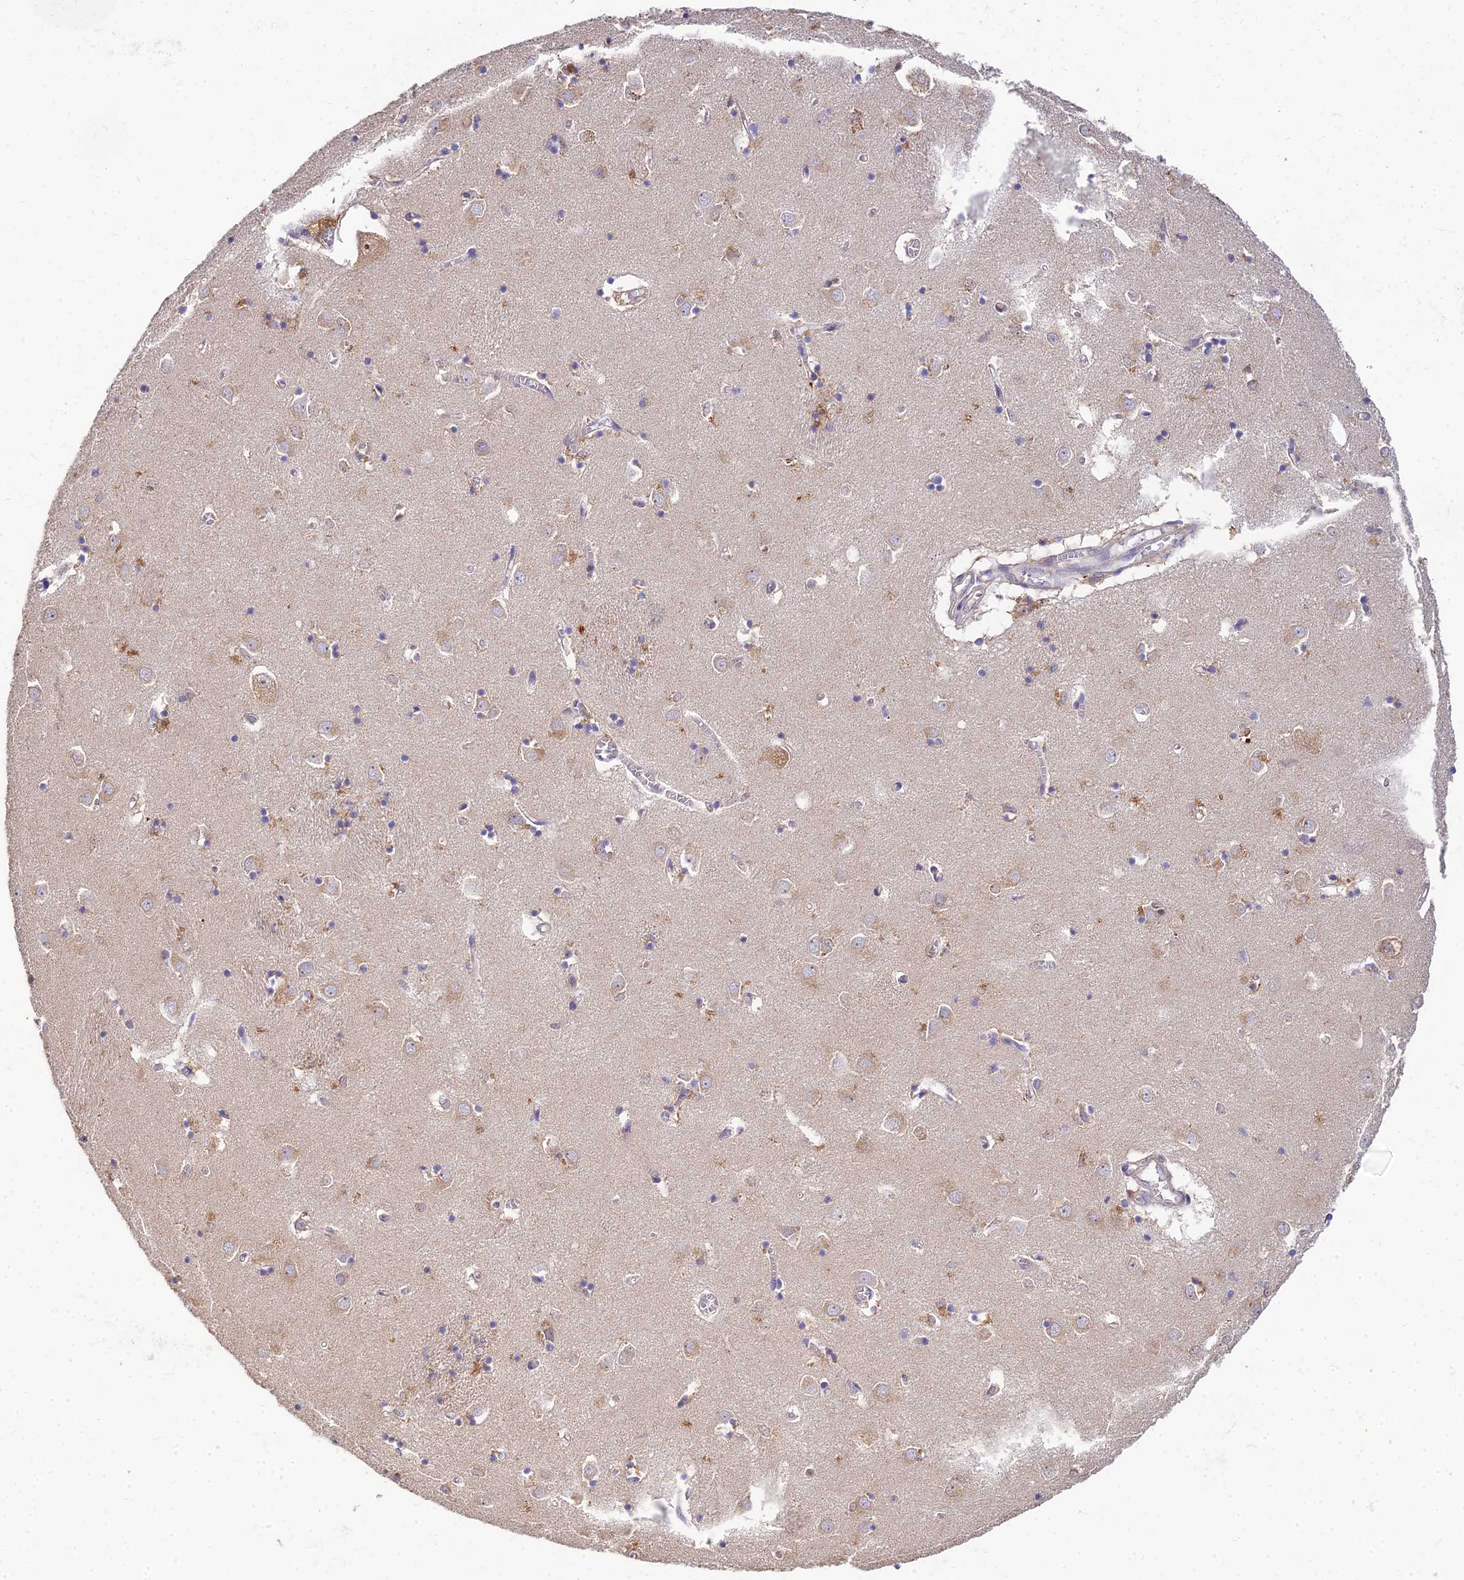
{"staining": {"intensity": "moderate", "quantity": "<25%", "location": "cytoplasmic/membranous"}, "tissue": "caudate", "cell_type": "Glial cells", "image_type": "normal", "snomed": [{"axis": "morphology", "description": "Normal tissue, NOS"}, {"axis": "topography", "description": "Lateral ventricle wall"}], "caption": "DAB (3,3'-diaminobenzidine) immunohistochemical staining of unremarkable human caudate reveals moderate cytoplasmic/membranous protein expression in approximately <25% of glial cells. The staining was performed using DAB to visualize the protein expression in brown, while the nuclei were stained in blue with hematoxylin (Magnification: 20x).", "gene": "ARL8A", "patient": {"sex": "male", "age": 70}}